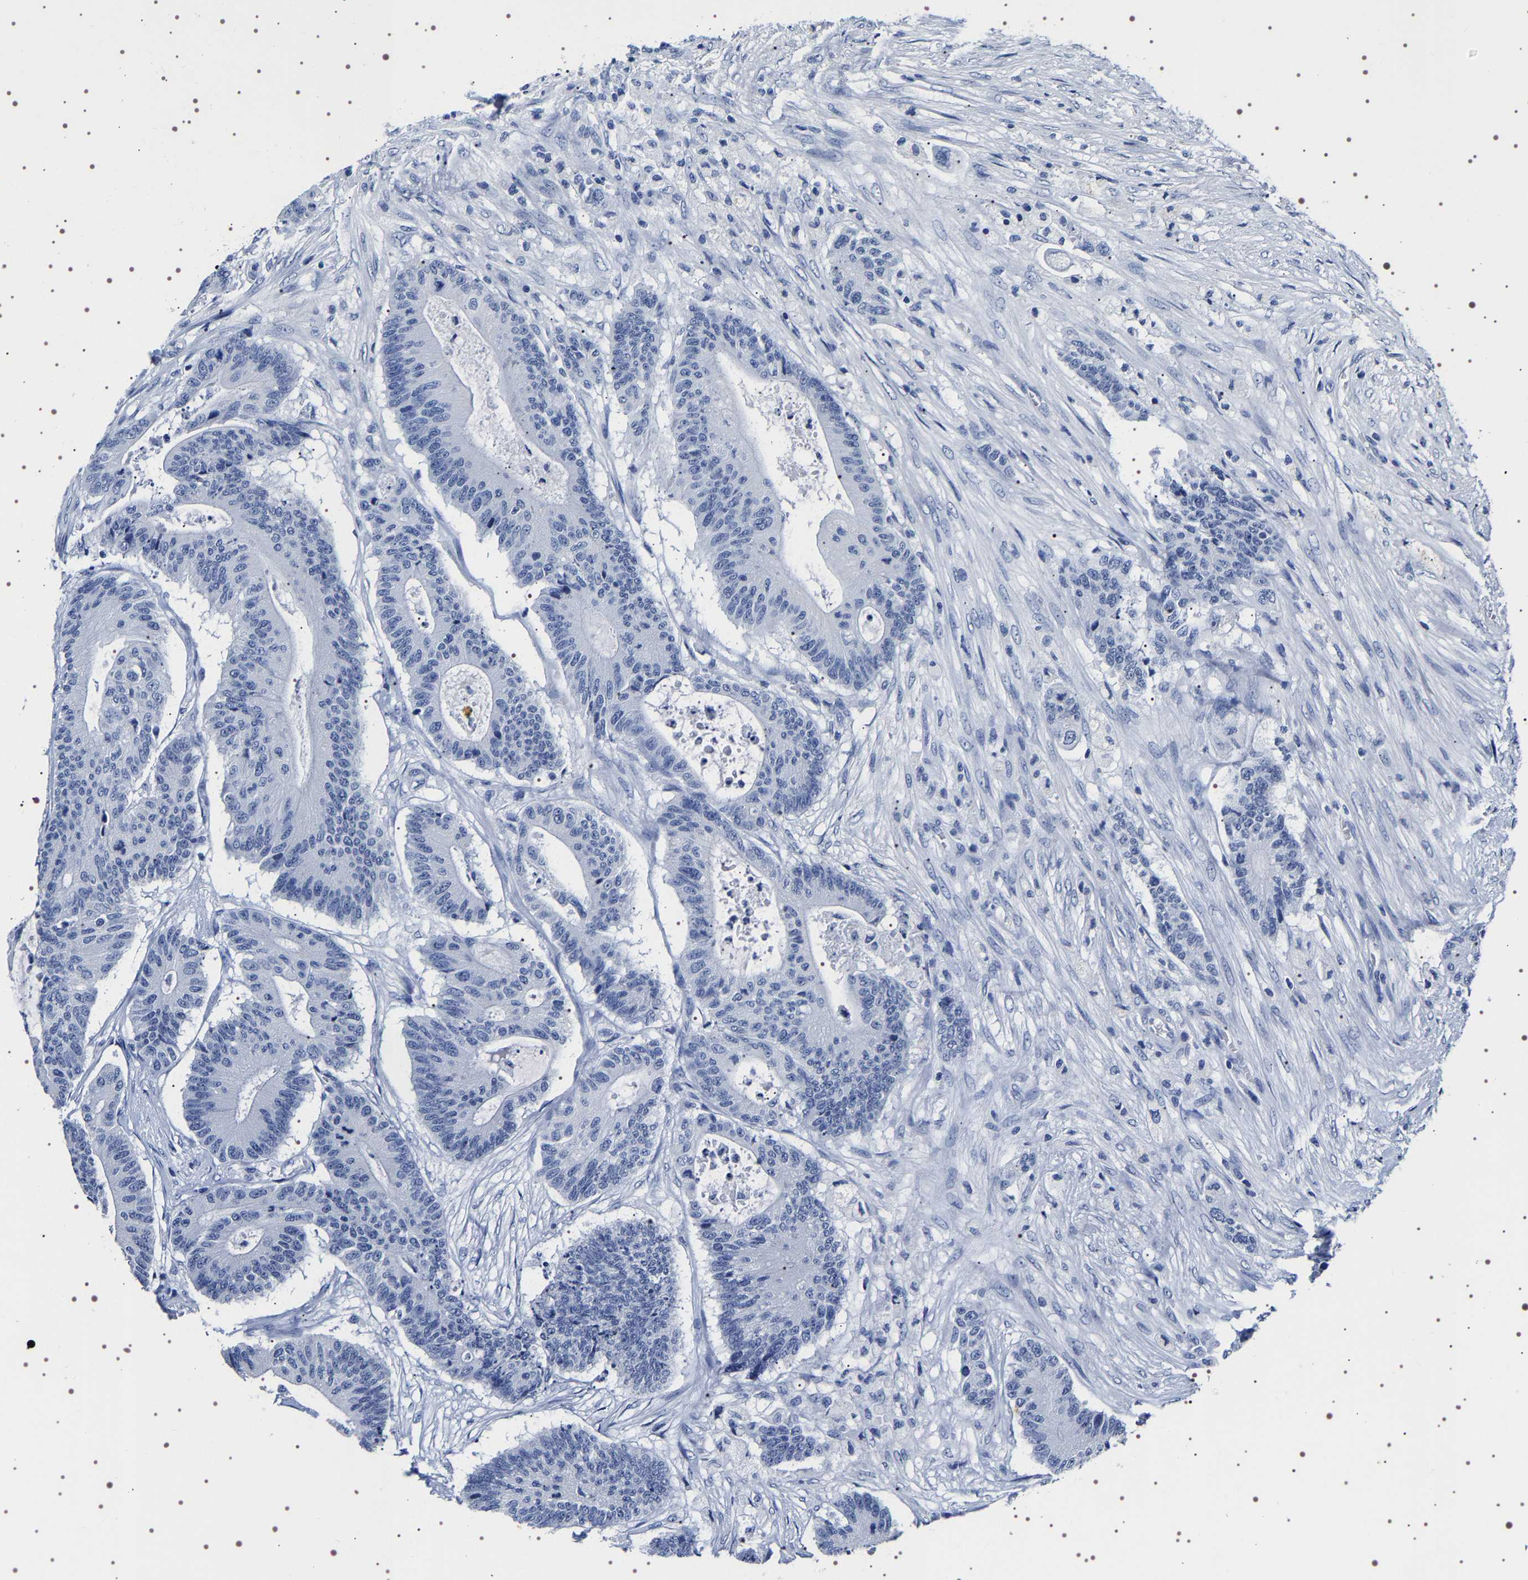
{"staining": {"intensity": "negative", "quantity": "none", "location": "none"}, "tissue": "colorectal cancer", "cell_type": "Tumor cells", "image_type": "cancer", "snomed": [{"axis": "morphology", "description": "Adenocarcinoma, NOS"}, {"axis": "topography", "description": "Colon"}], "caption": "The micrograph demonstrates no staining of tumor cells in adenocarcinoma (colorectal). (DAB (3,3'-diaminobenzidine) immunohistochemistry, high magnification).", "gene": "UBQLN3", "patient": {"sex": "female", "age": 84}}